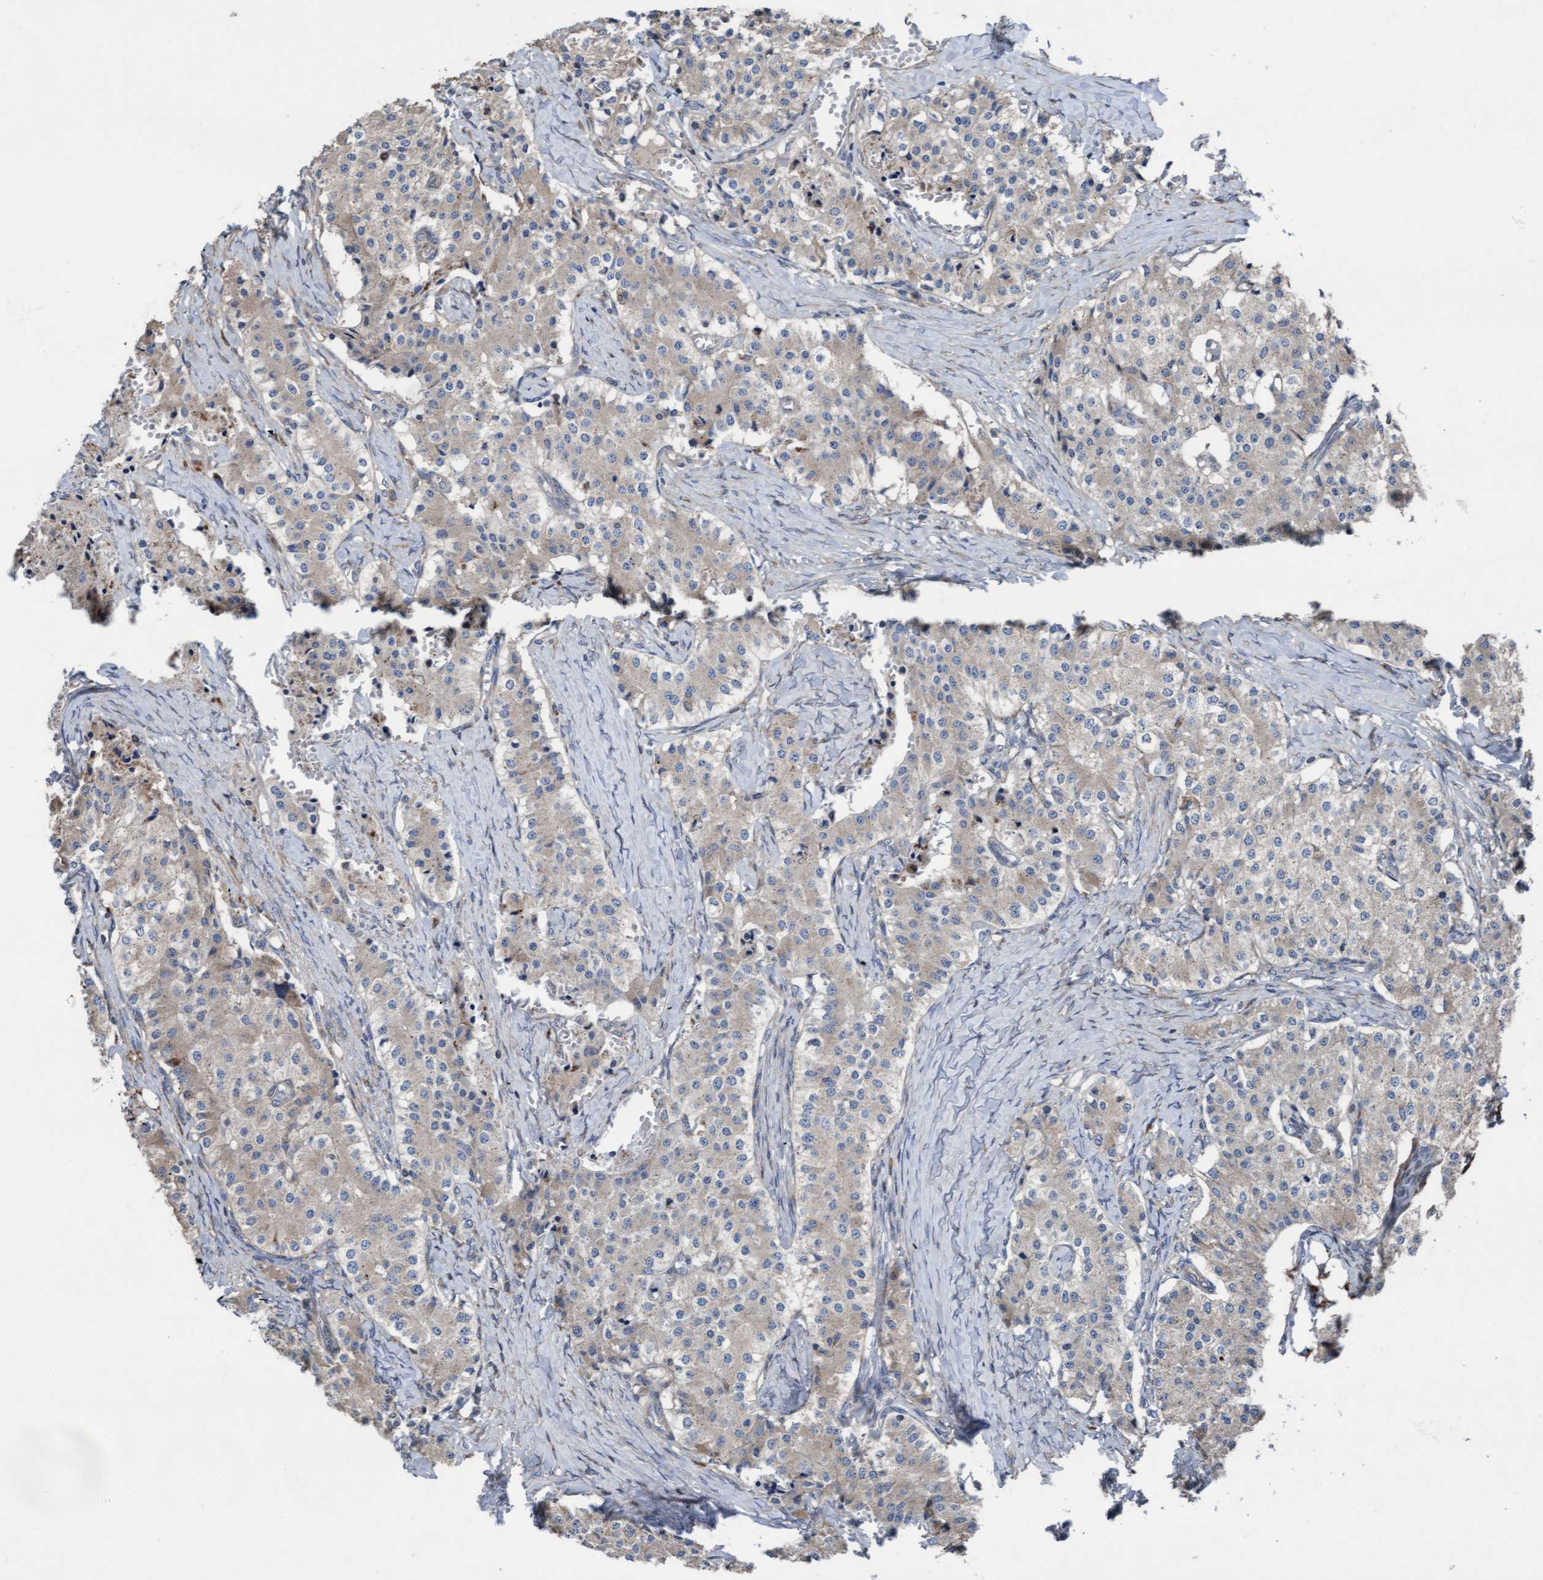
{"staining": {"intensity": "weak", "quantity": "25%-75%", "location": "cytoplasmic/membranous"}, "tissue": "carcinoid", "cell_type": "Tumor cells", "image_type": "cancer", "snomed": [{"axis": "morphology", "description": "Carcinoid, malignant, NOS"}, {"axis": "topography", "description": "Colon"}], "caption": "Immunohistochemistry of malignant carcinoid exhibits low levels of weak cytoplasmic/membranous staining in about 25%-75% of tumor cells.", "gene": "KLHL26", "patient": {"sex": "female", "age": 52}}